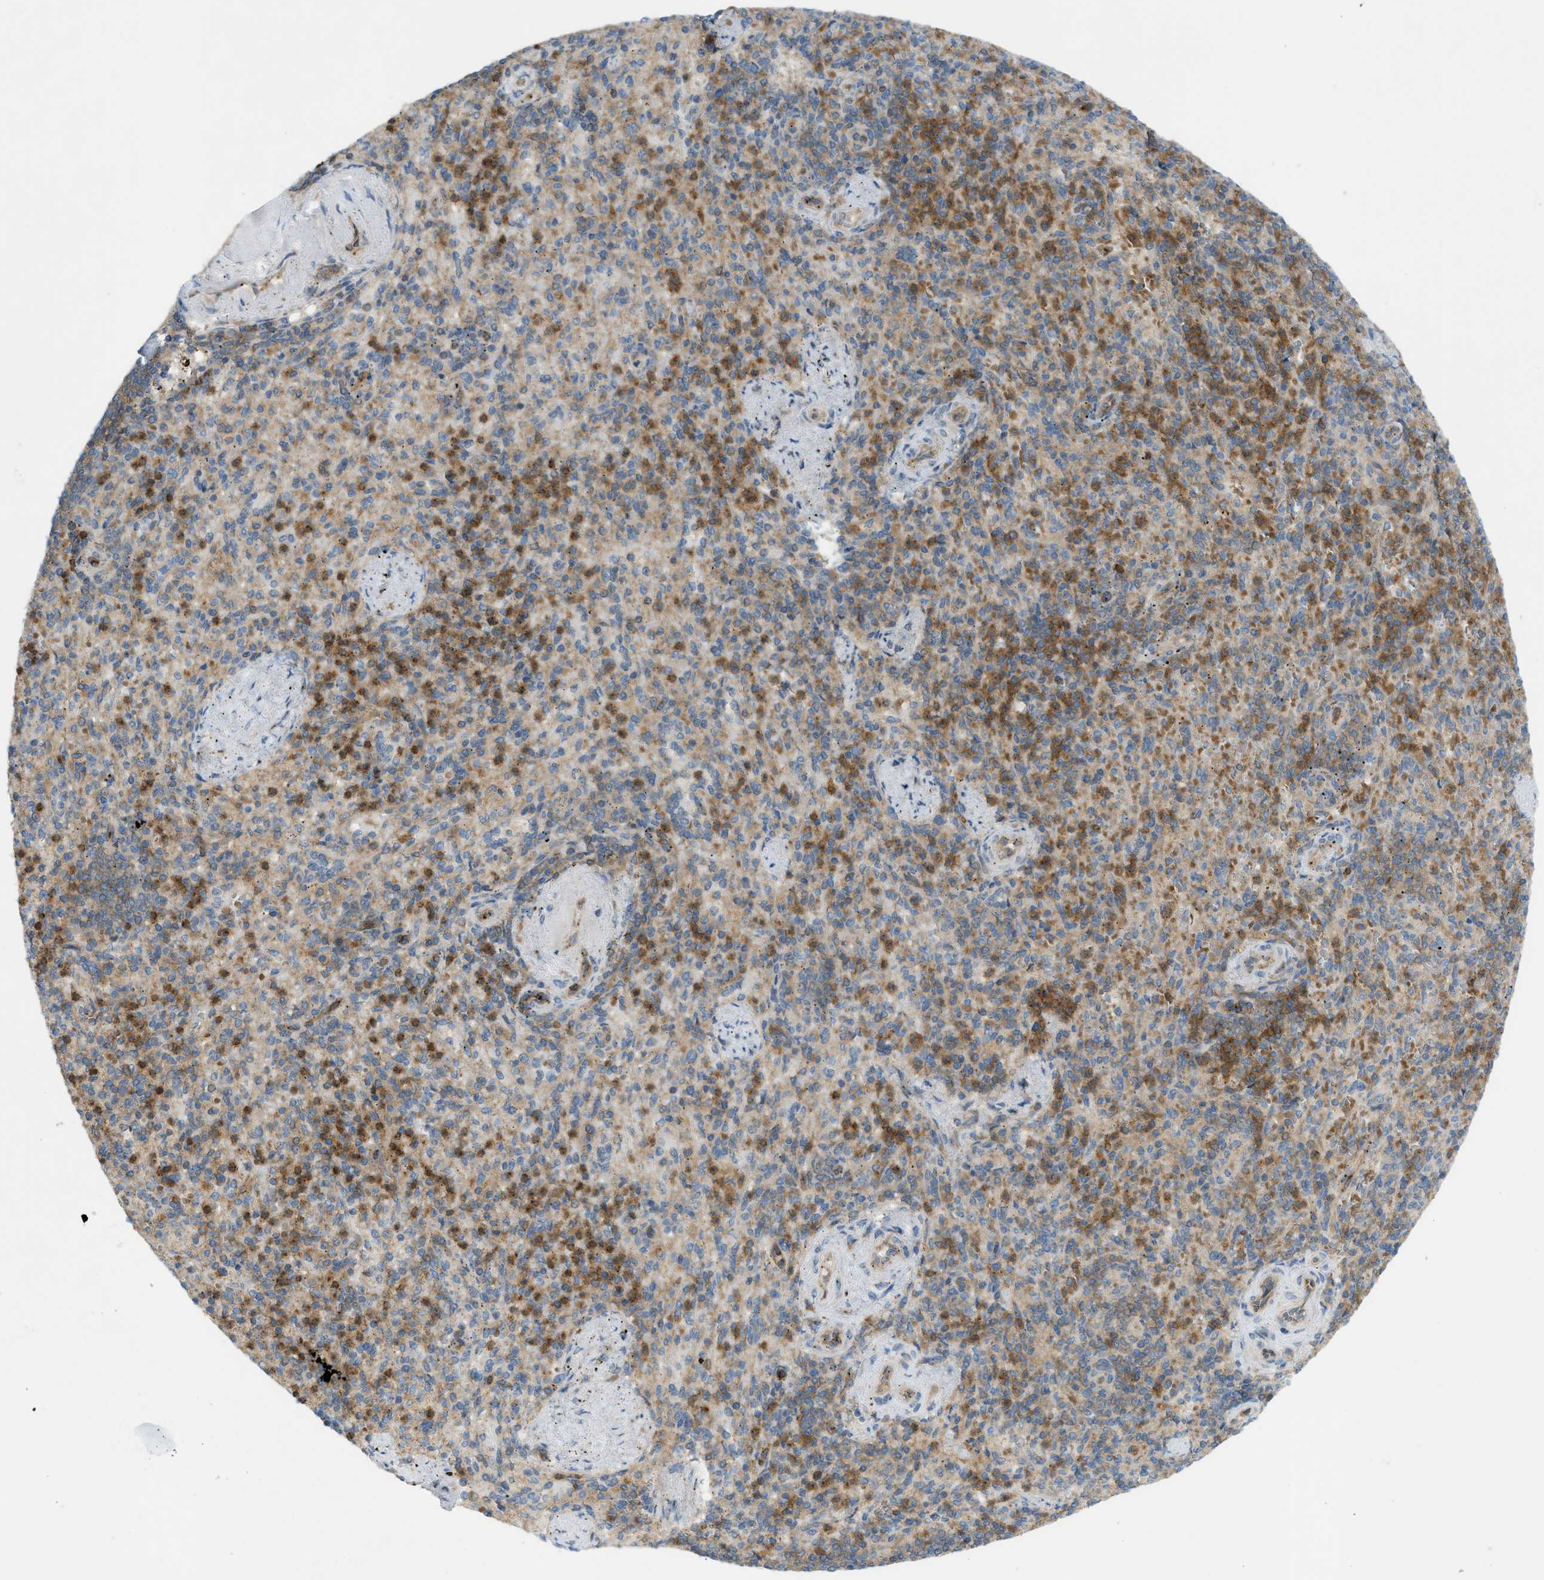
{"staining": {"intensity": "strong", "quantity": "25%-75%", "location": "cytoplasmic/membranous"}, "tissue": "spleen", "cell_type": "Cells in red pulp", "image_type": "normal", "snomed": [{"axis": "morphology", "description": "Normal tissue, NOS"}, {"axis": "topography", "description": "Spleen"}], "caption": "Protein staining reveals strong cytoplasmic/membranous expression in approximately 25%-75% of cells in red pulp in benign spleen. (DAB (3,3'-diaminobenzidine) = brown stain, brightfield microscopy at high magnification).", "gene": "GRK6", "patient": {"sex": "female", "age": 74}}